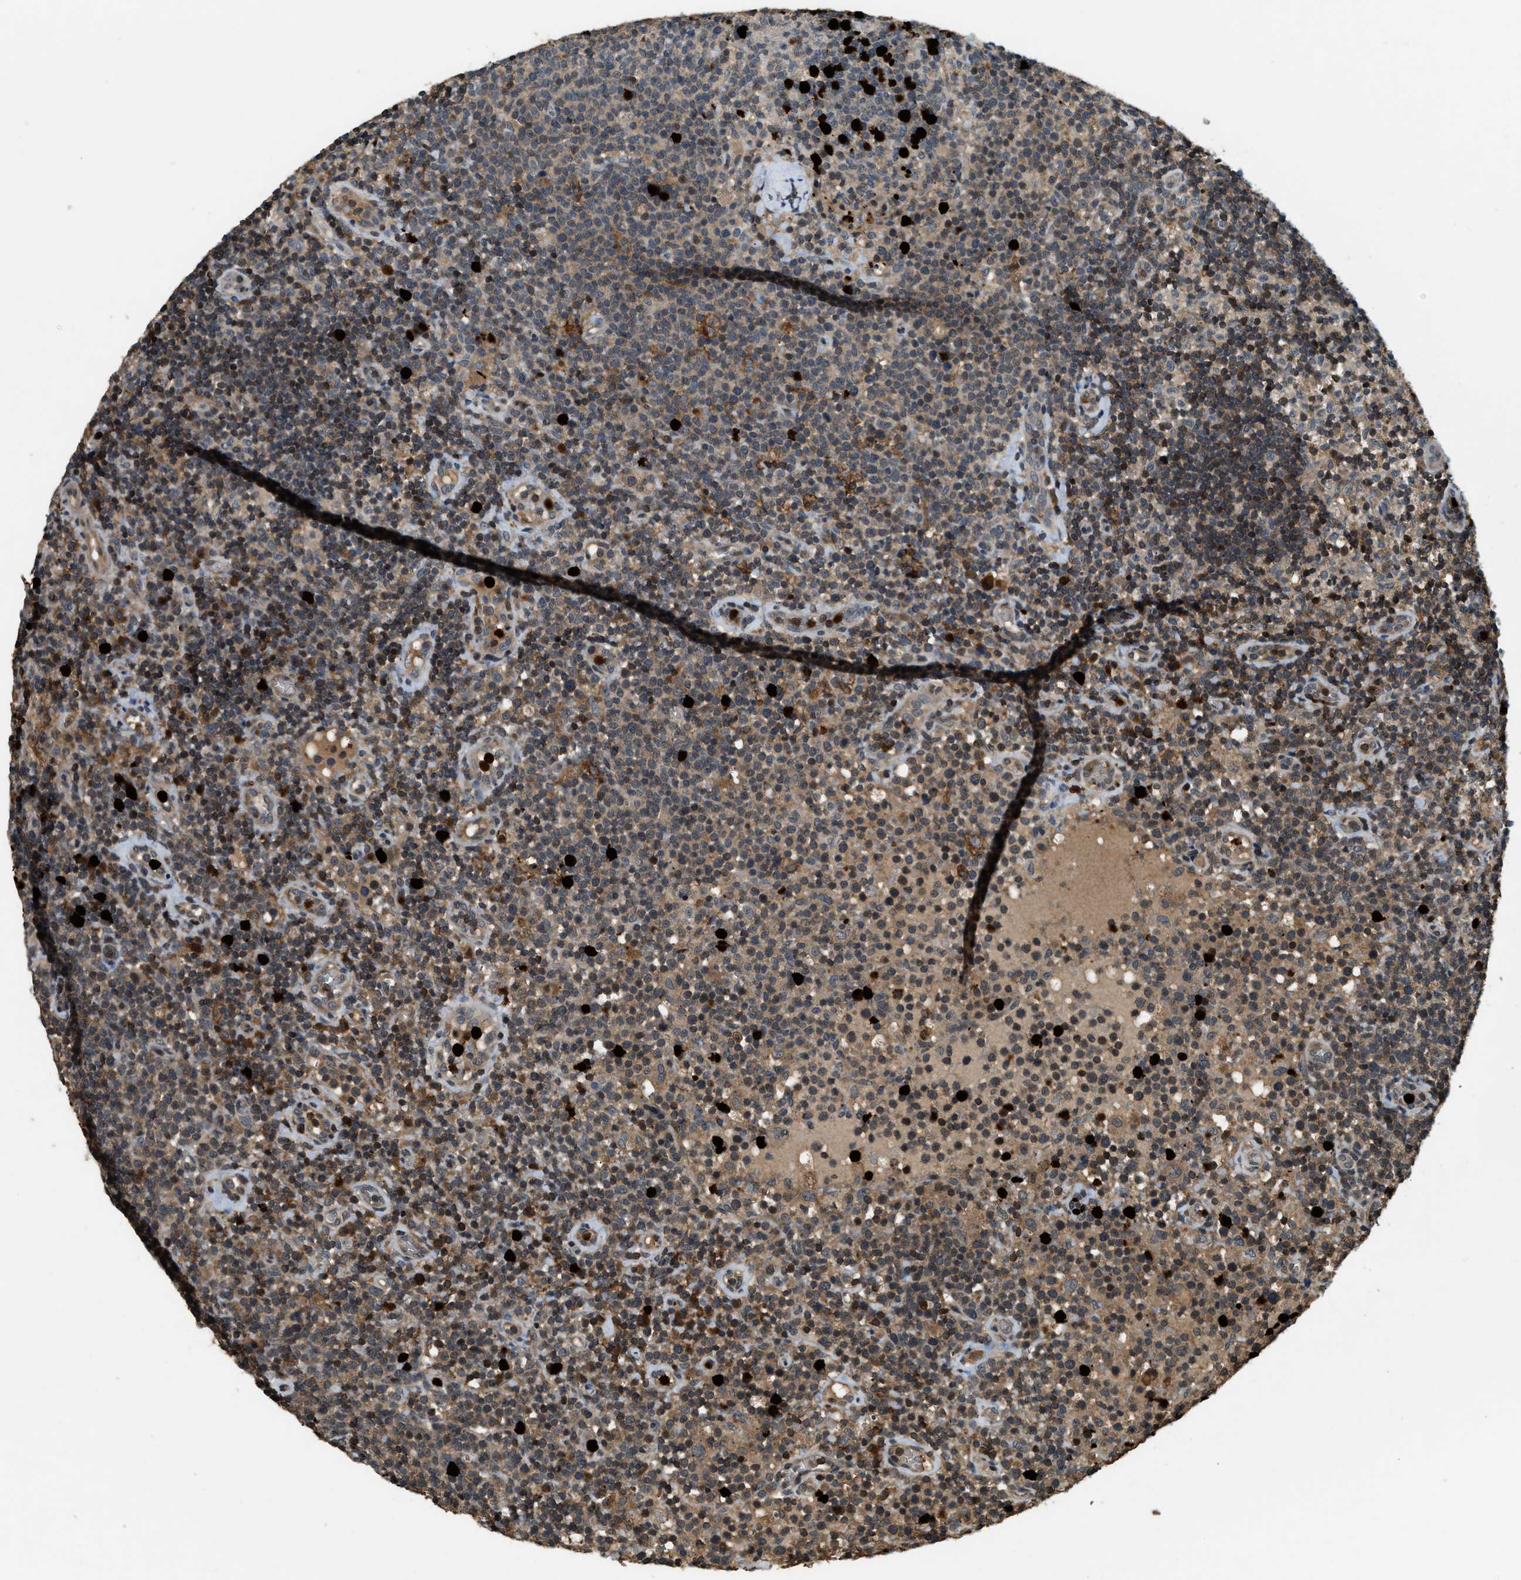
{"staining": {"intensity": "moderate", "quantity": "<25%", "location": "cytoplasmic/membranous"}, "tissue": "lymphoma", "cell_type": "Tumor cells", "image_type": "cancer", "snomed": [{"axis": "morphology", "description": "Malignant lymphoma, non-Hodgkin's type, High grade"}, {"axis": "topography", "description": "Lymph node"}], "caption": "DAB (3,3'-diaminobenzidine) immunohistochemical staining of human lymphoma reveals moderate cytoplasmic/membranous protein positivity in about <25% of tumor cells.", "gene": "RNF141", "patient": {"sex": "male", "age": 61}}